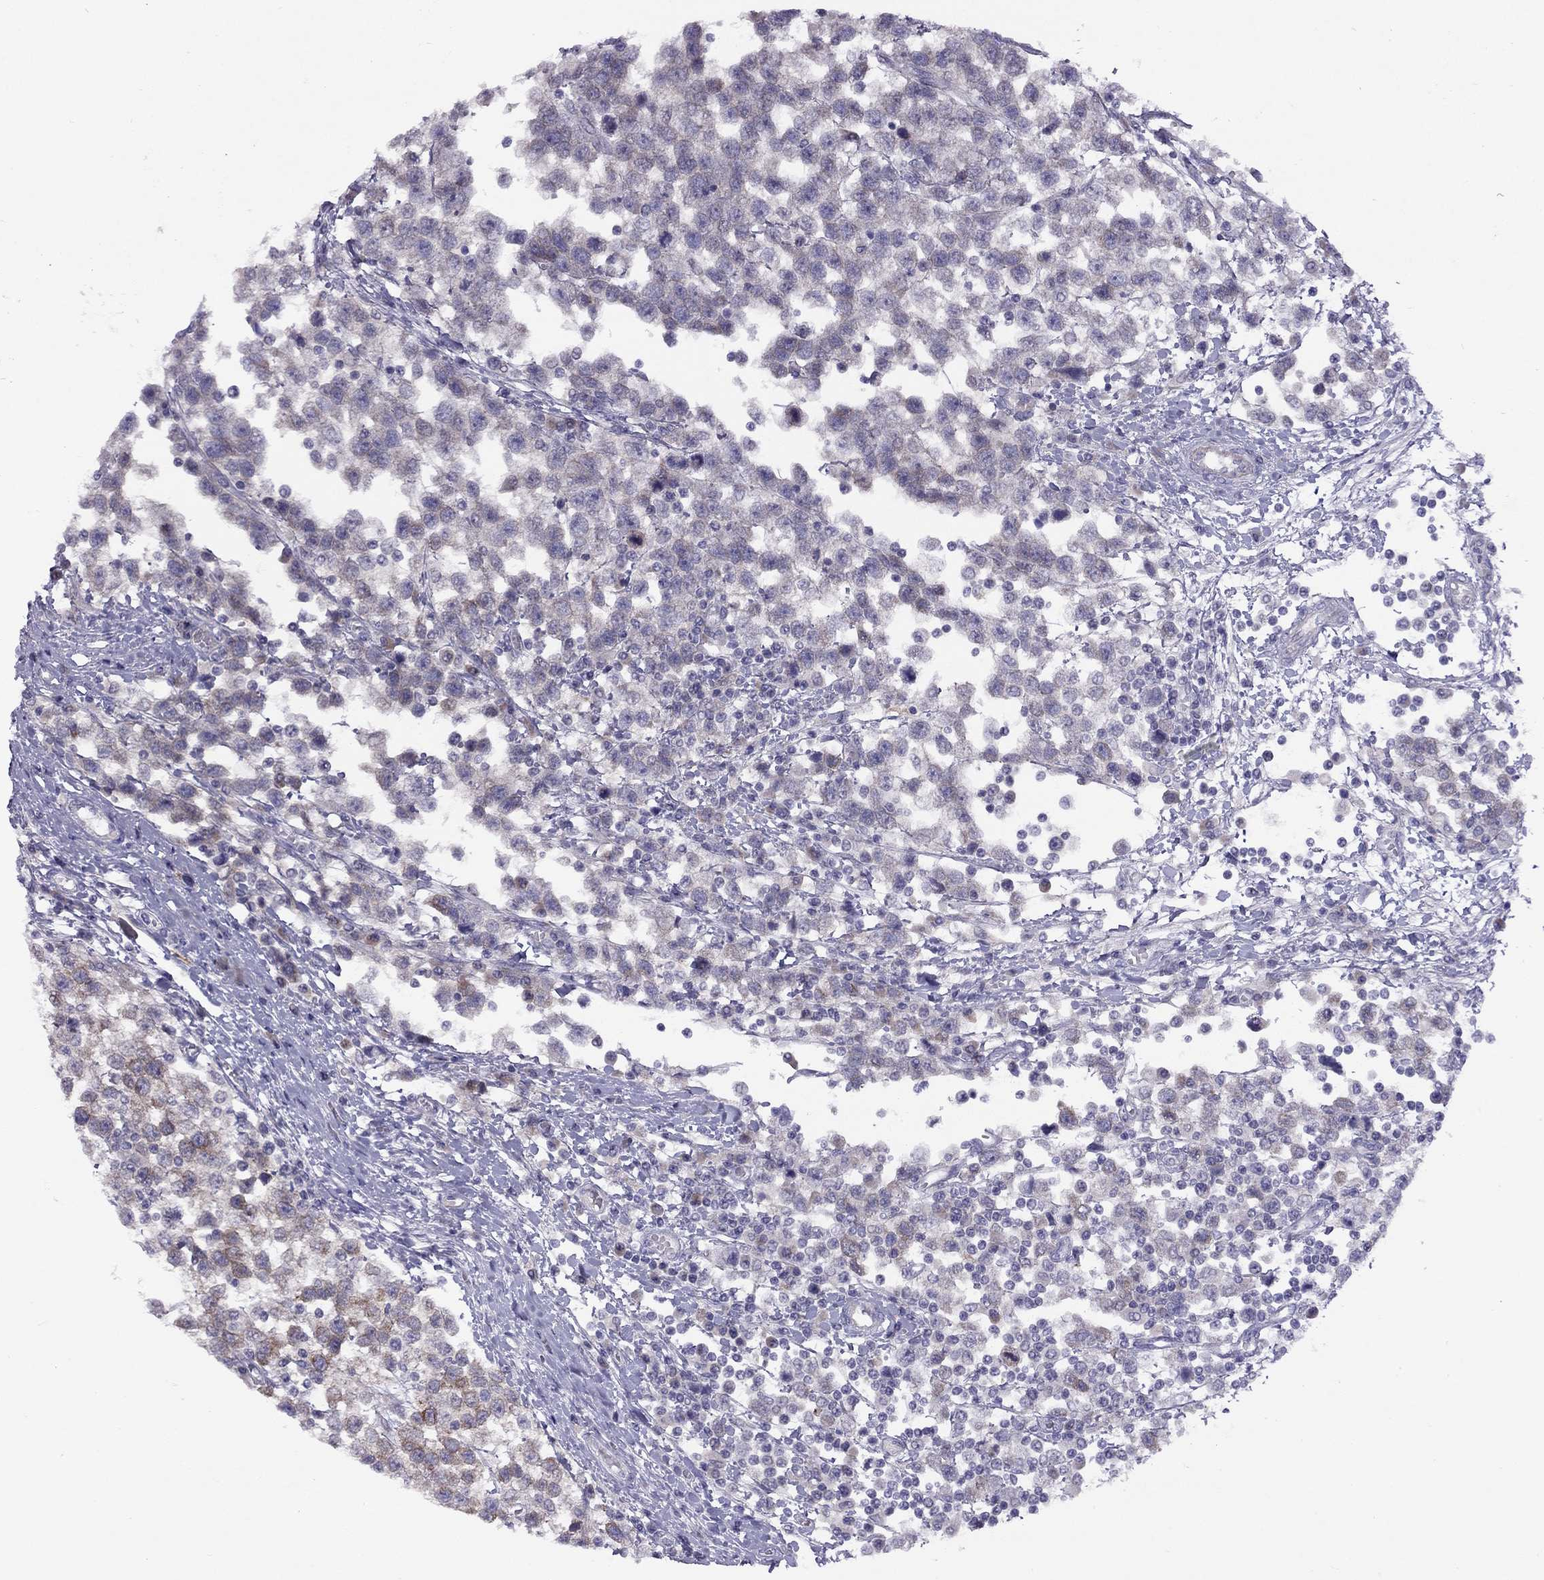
{"staining": {"intensity": "moderate", "quantity": "<25%", "location": "cytoplasmic/membranous"}, "tissue": "testis cancer", "cell_type": "Tumor cells", "image_type": "cancer", "snomed": [{"axis": "morphology", "description": "Seminoma, NOS"}, {"axis": "topography", "description": "Testis"}], "caption": "Human testis cancer stained with a brown dye demonstrates moderate cytoplasmic/membranous positive staining in approximately <25% of tumor cells.", "gene": "CPNE4", "patient": {"sex": "male", "age": 34}}